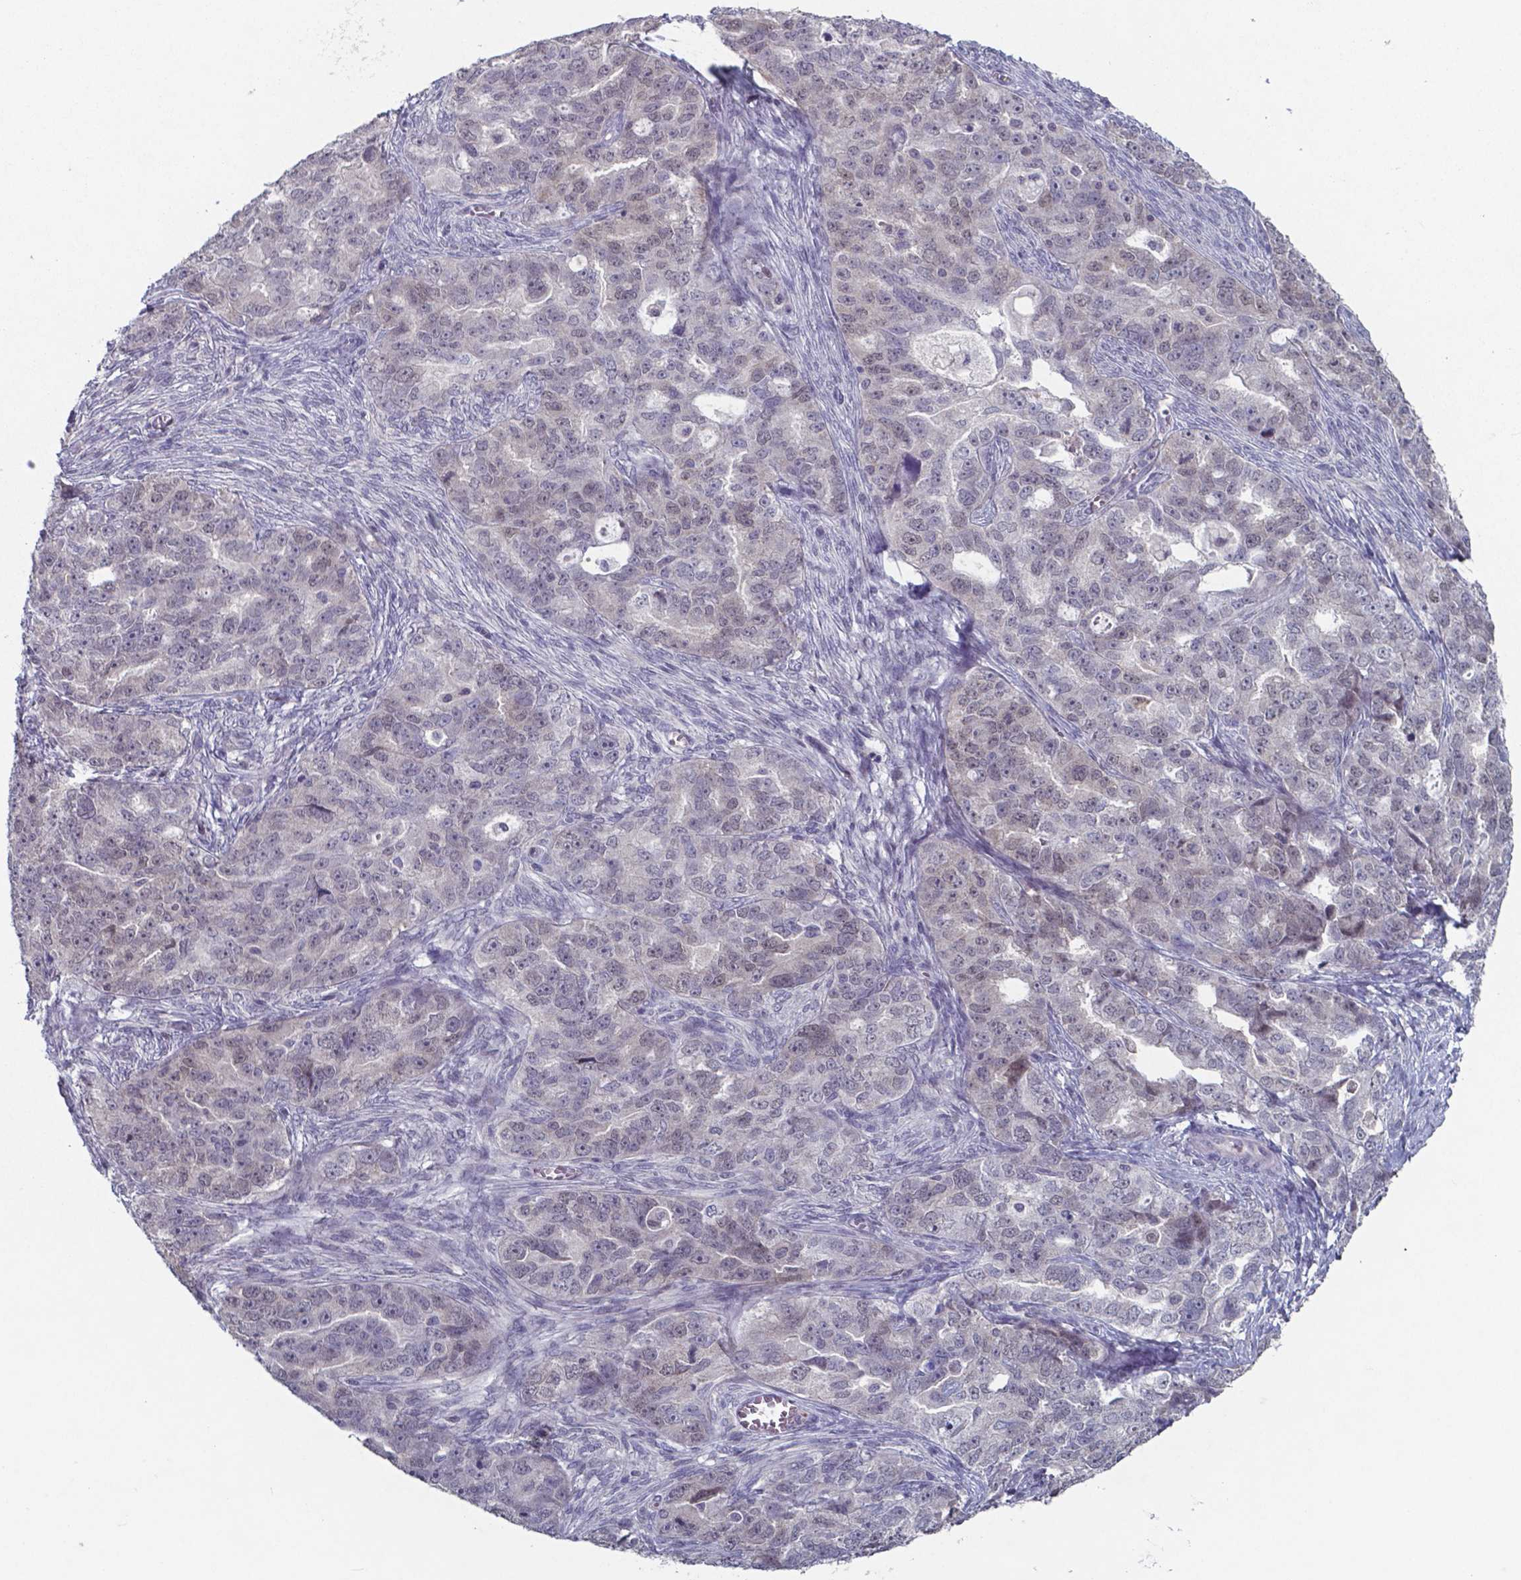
{"staining": {"intensity": "negative", "quantity": "none", "location": "none"}, "tissue": "ovarian cancer", "cell_type": "Tumor cells", "image_type": "cancer", "snomed": [{"axis": "morphology", "description": "Cystadenocarcinoma, serous, NOS"}, {"axis": "topography", "description": "Ovary"}], "caption": "The IHC histopathology image has no significant expression in tumor cells of ovarian cancer tissue.", "gene": "TDP2", "patient": {"sex": "female", "age": 51}}